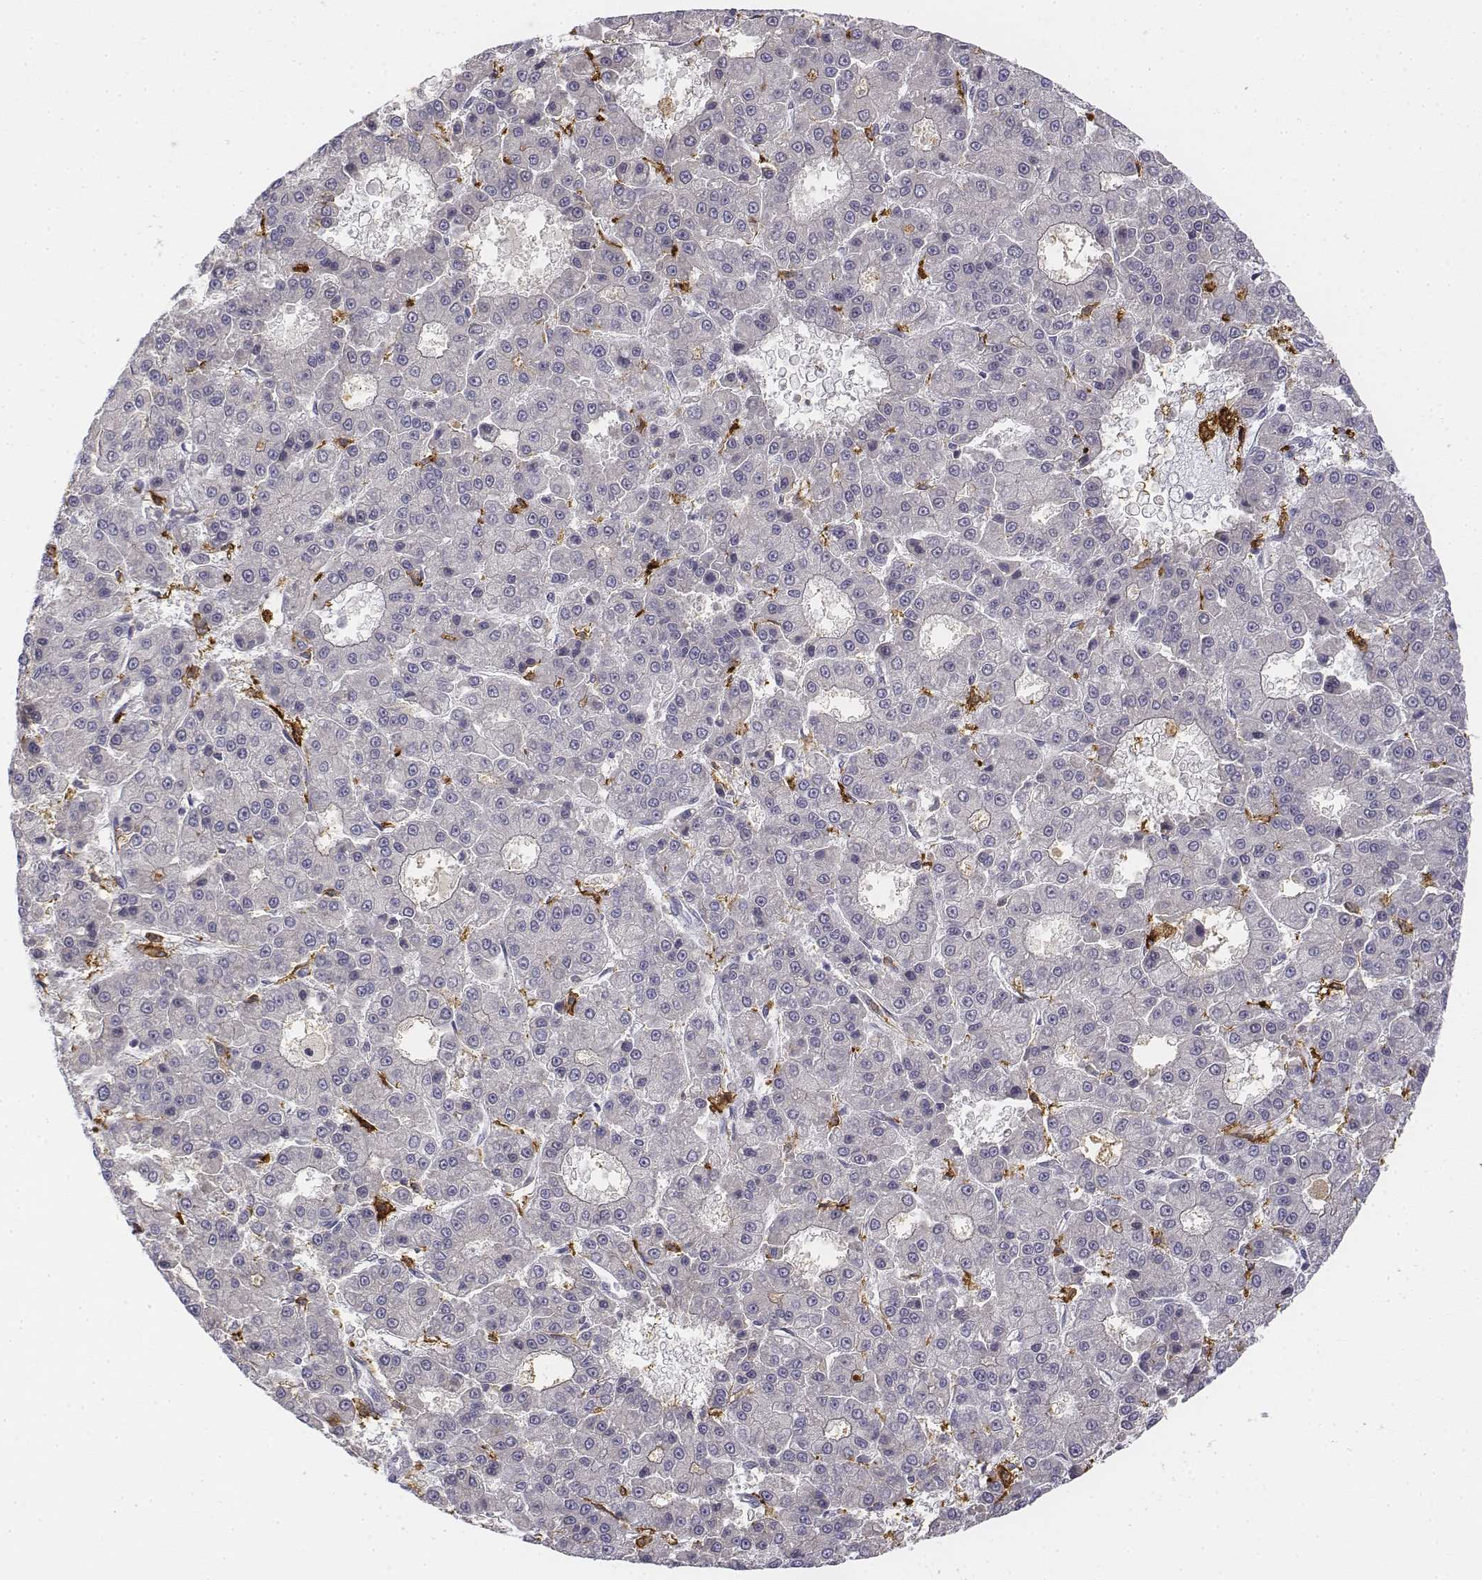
{"staining": {"intensity": "negative", "quantity": "none", "location": "none"}, "tissue": "liver cancer", "cell_type": "Tumor cells", "image_type": "cancer", "snomed": [{"axis": "morphology", "description": "Carcinoma, Hepatocellular, NOS"}, {"axis": "topography", "description": "Liver"}], "caption": "DAB (3,3'-diaminobenzidine) immunohistochemical staining of human liver cancer exhibits no significant positivity in tumor cells.", "gene": "CD14", "patient": {"sex": "male", "age": 70}}